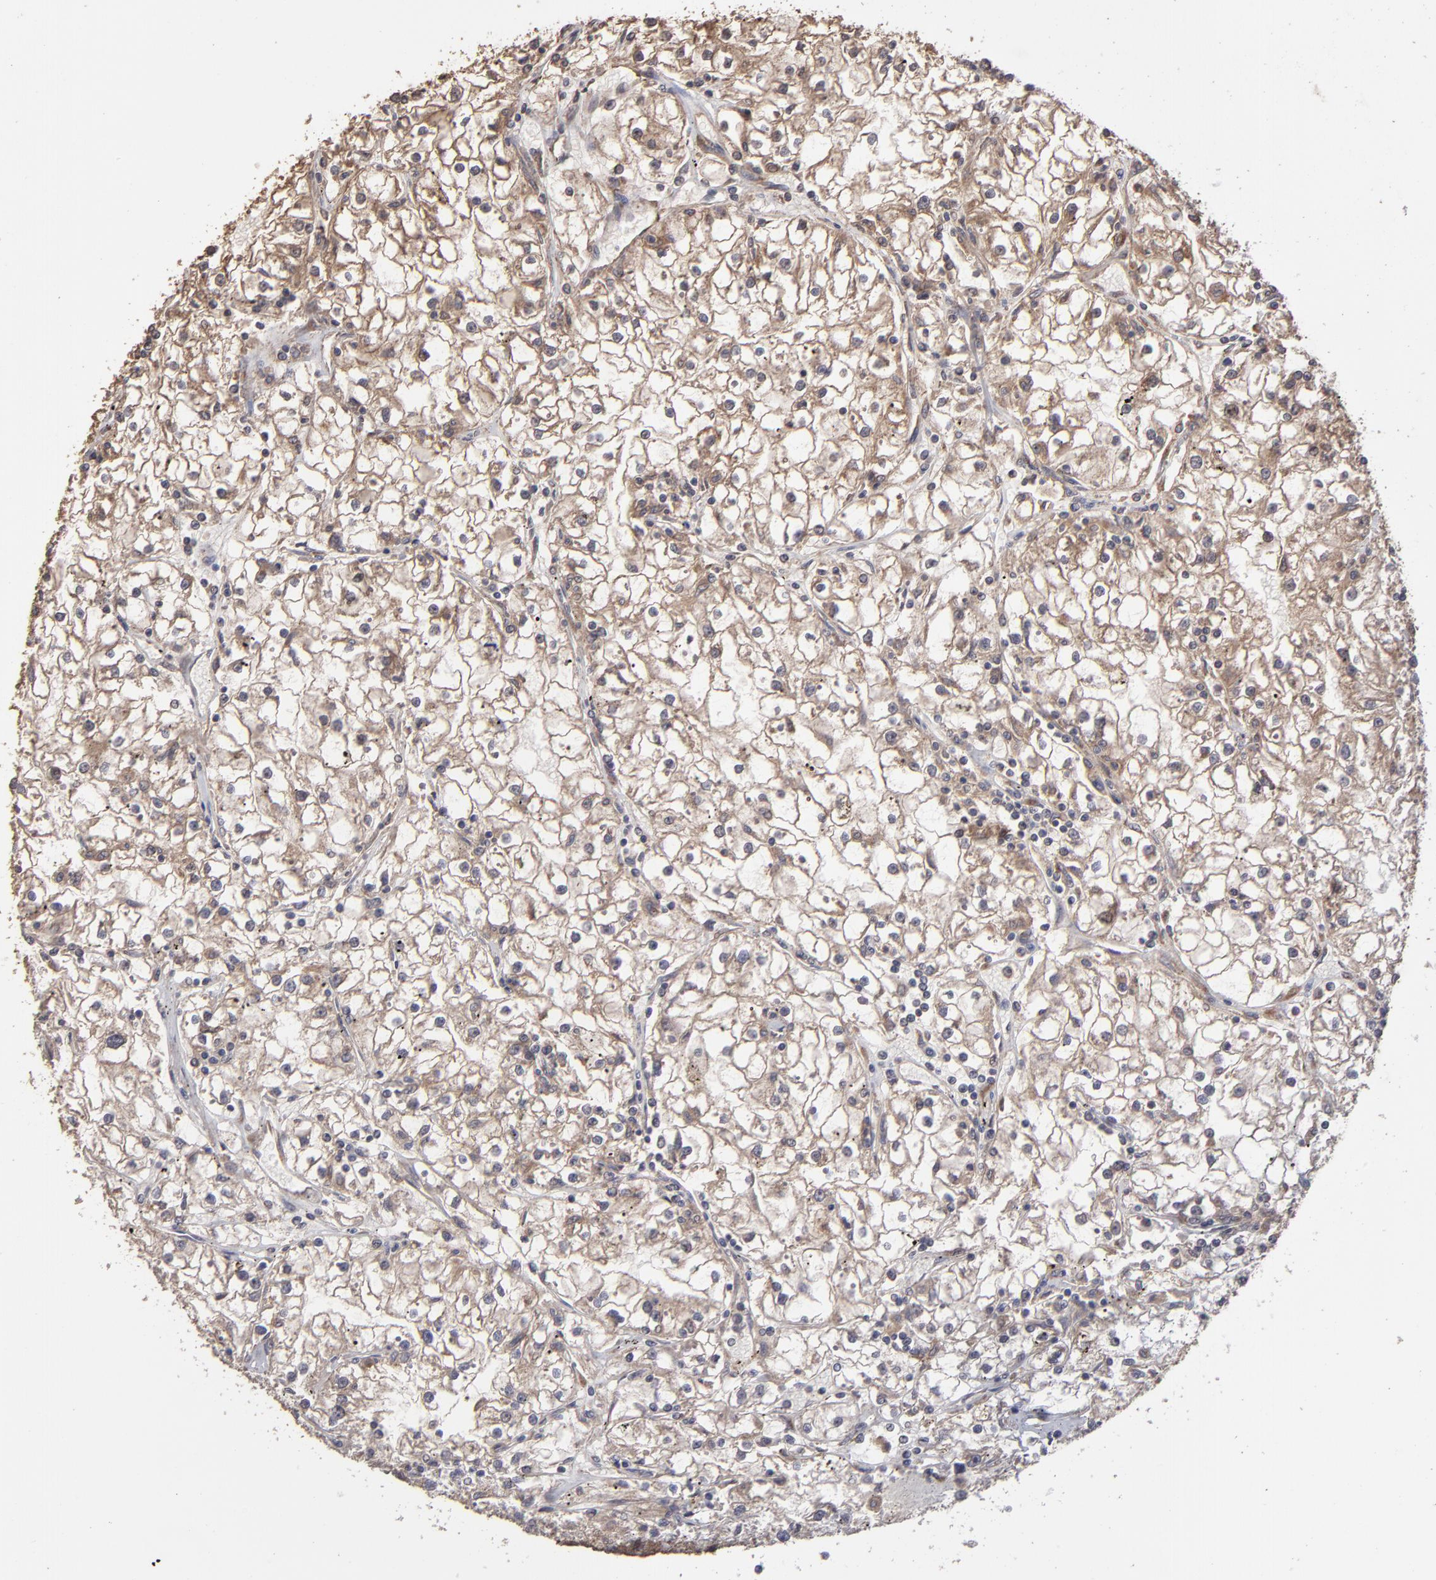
{"staining": {"intensity": "weak", "quantity": ">75%", "location": "cytoplasmic/membranous"}, "tissue": "renal cancer", "cell_type": "Tumor cells", "image_type": "cancer", "snomed": [{"axis": "morphology", "description": "Adenocarcinoma, NOS"}, {"axis": "topography", "description": "Kidney"}], "caption": "Weak cytoplasmic/membranous staining for a protein is identified in approximately >75% of tumor cells of renal adenocarcinoma using immunohistochemistry.", "gene": "MMP2", "patient": {"sex": "male", "age": 56}}